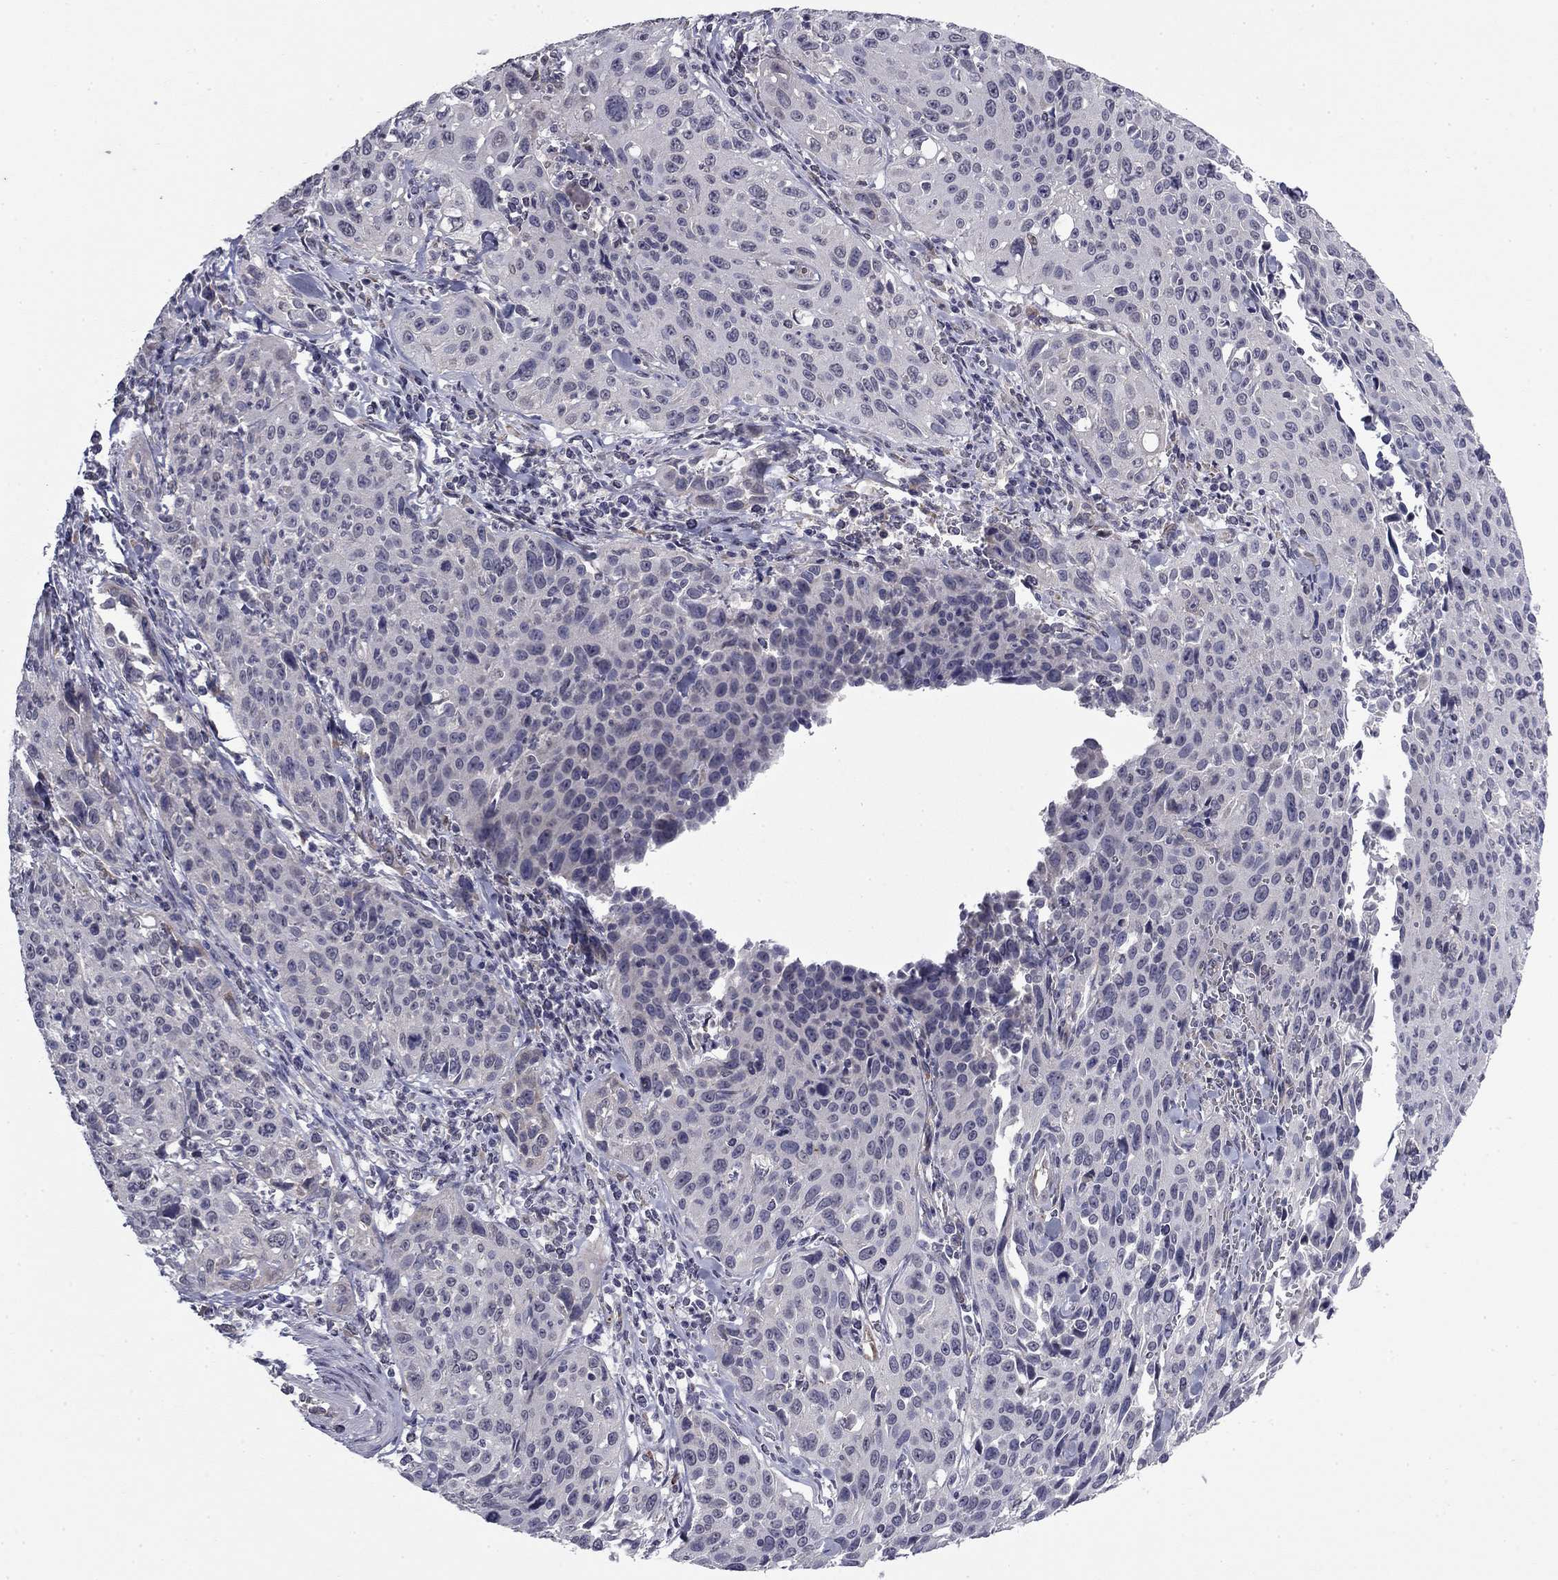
{"staining": {"intensity": "negative", "quantity": "none", "location": "none"}, "tissue": "cervical cancer", "cell_type": "Tumor cells", "image_type": "cancer", "snomed": [{"axis": "morphology", "description": "Squamous cell carcinoma, NOS"}, {"axis": "topography", "description": "Cervix"}], "caption": "IHC micrograph of neoplastic tissue: human cervical cancer (squamous cell carcinoma) stained with DAB (3,3'-diaminobenzidine) shows no significant protein staining in tumor cells.", "gene": "PRRT2", "patient": {"sex": "female", "age": 26}}